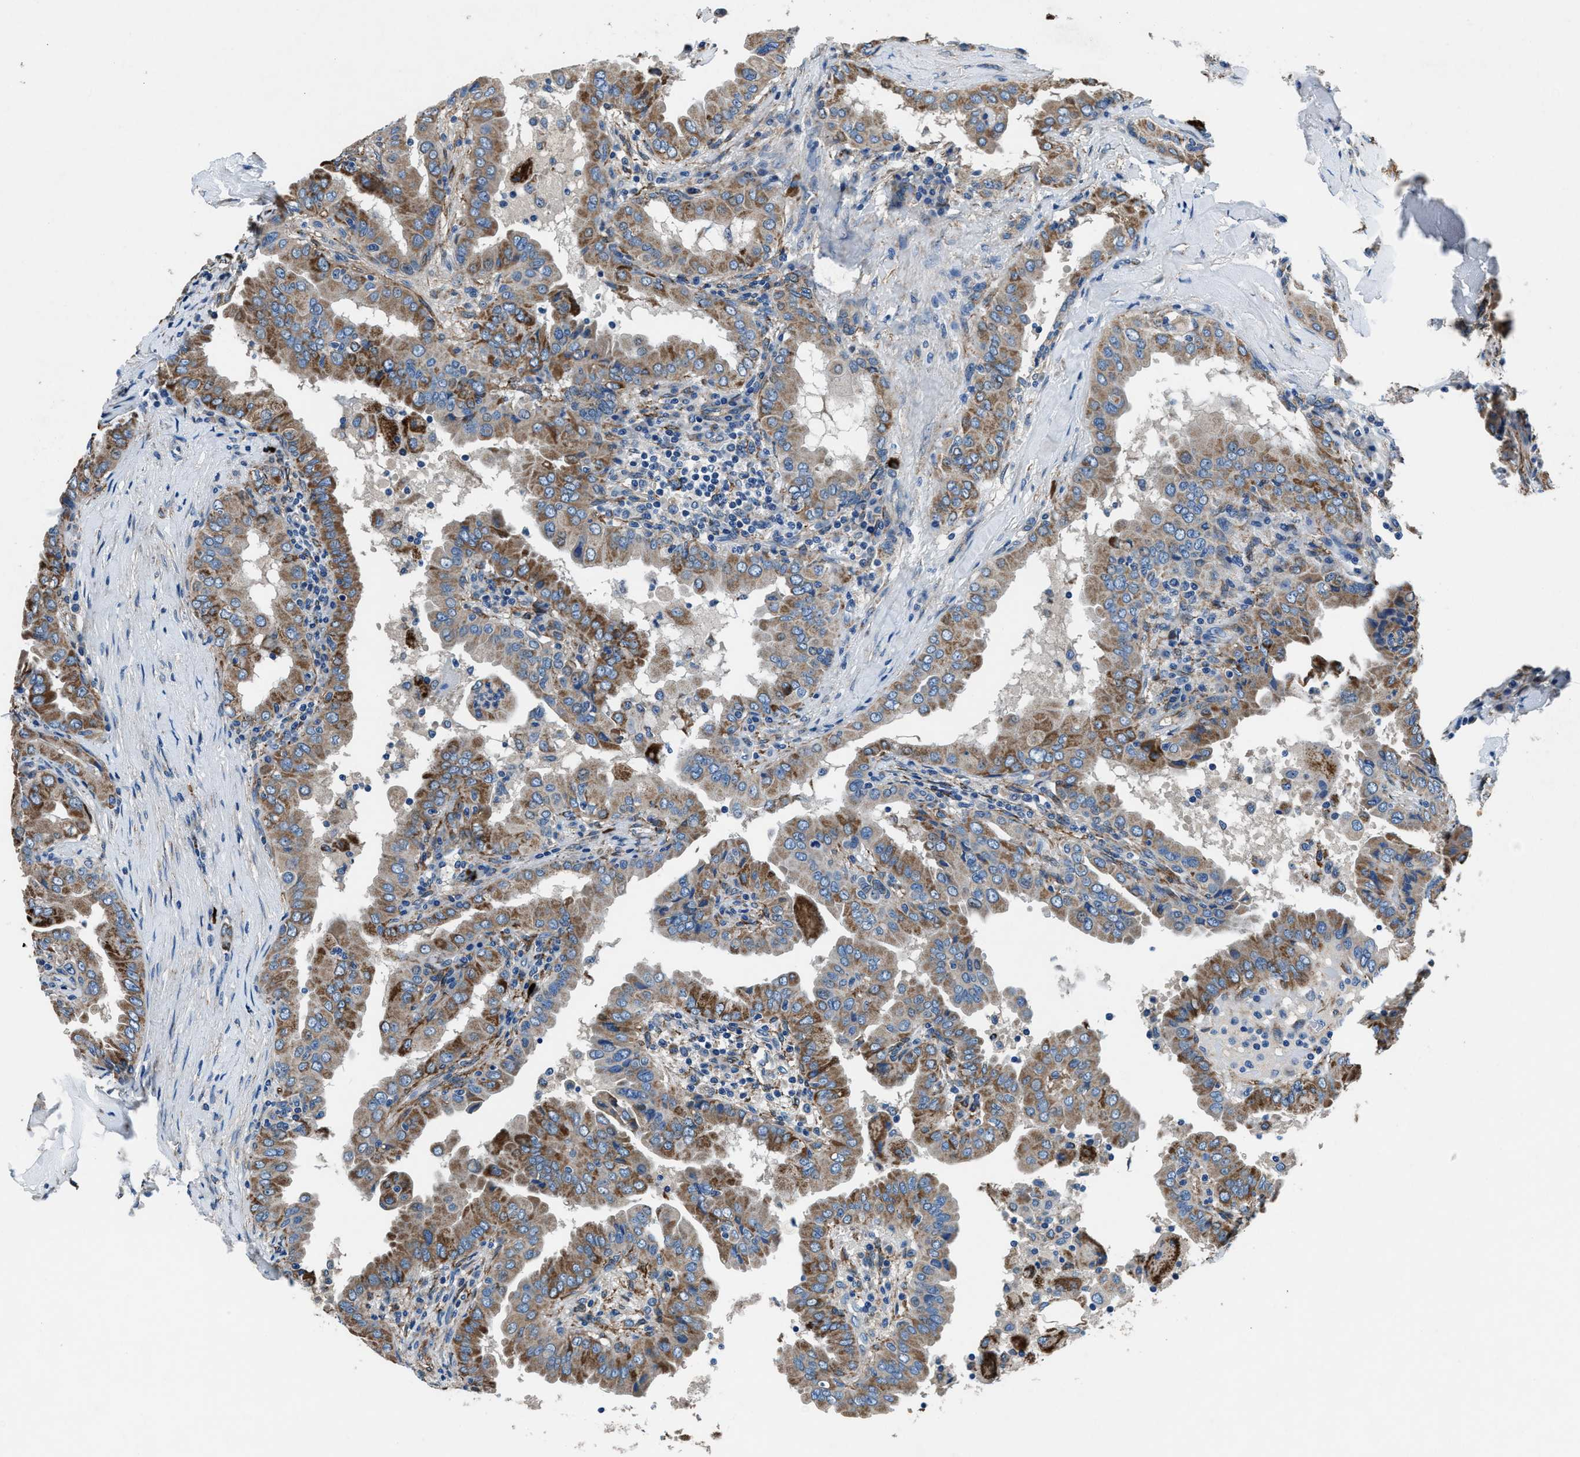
{"staining": {"intensity": "moderate", "quantity": ">75%", "location": "cytoplasmic/membranous"}, "tissue": "thyroid cancer", "cell_type": "Tumor cells", "image_type": "cancer", "snomed": [{"axis": "morphology", "description": "Papillary adenocarcinoma, NOS"}, {"axis": "topography", "description": "Thyroid gland"}], "caption": "Thyroid cancer (papillary adenocarcinoma) stained with DAB (3,3'-diaminobenzidine) immunohistochemistry reveals medium levels of moderate cytoplasmic/membranous staining in approximately >75% of tumor cells.", "gene": "PRTFDC1", "patient": {"sex": "male", "age": 33}}